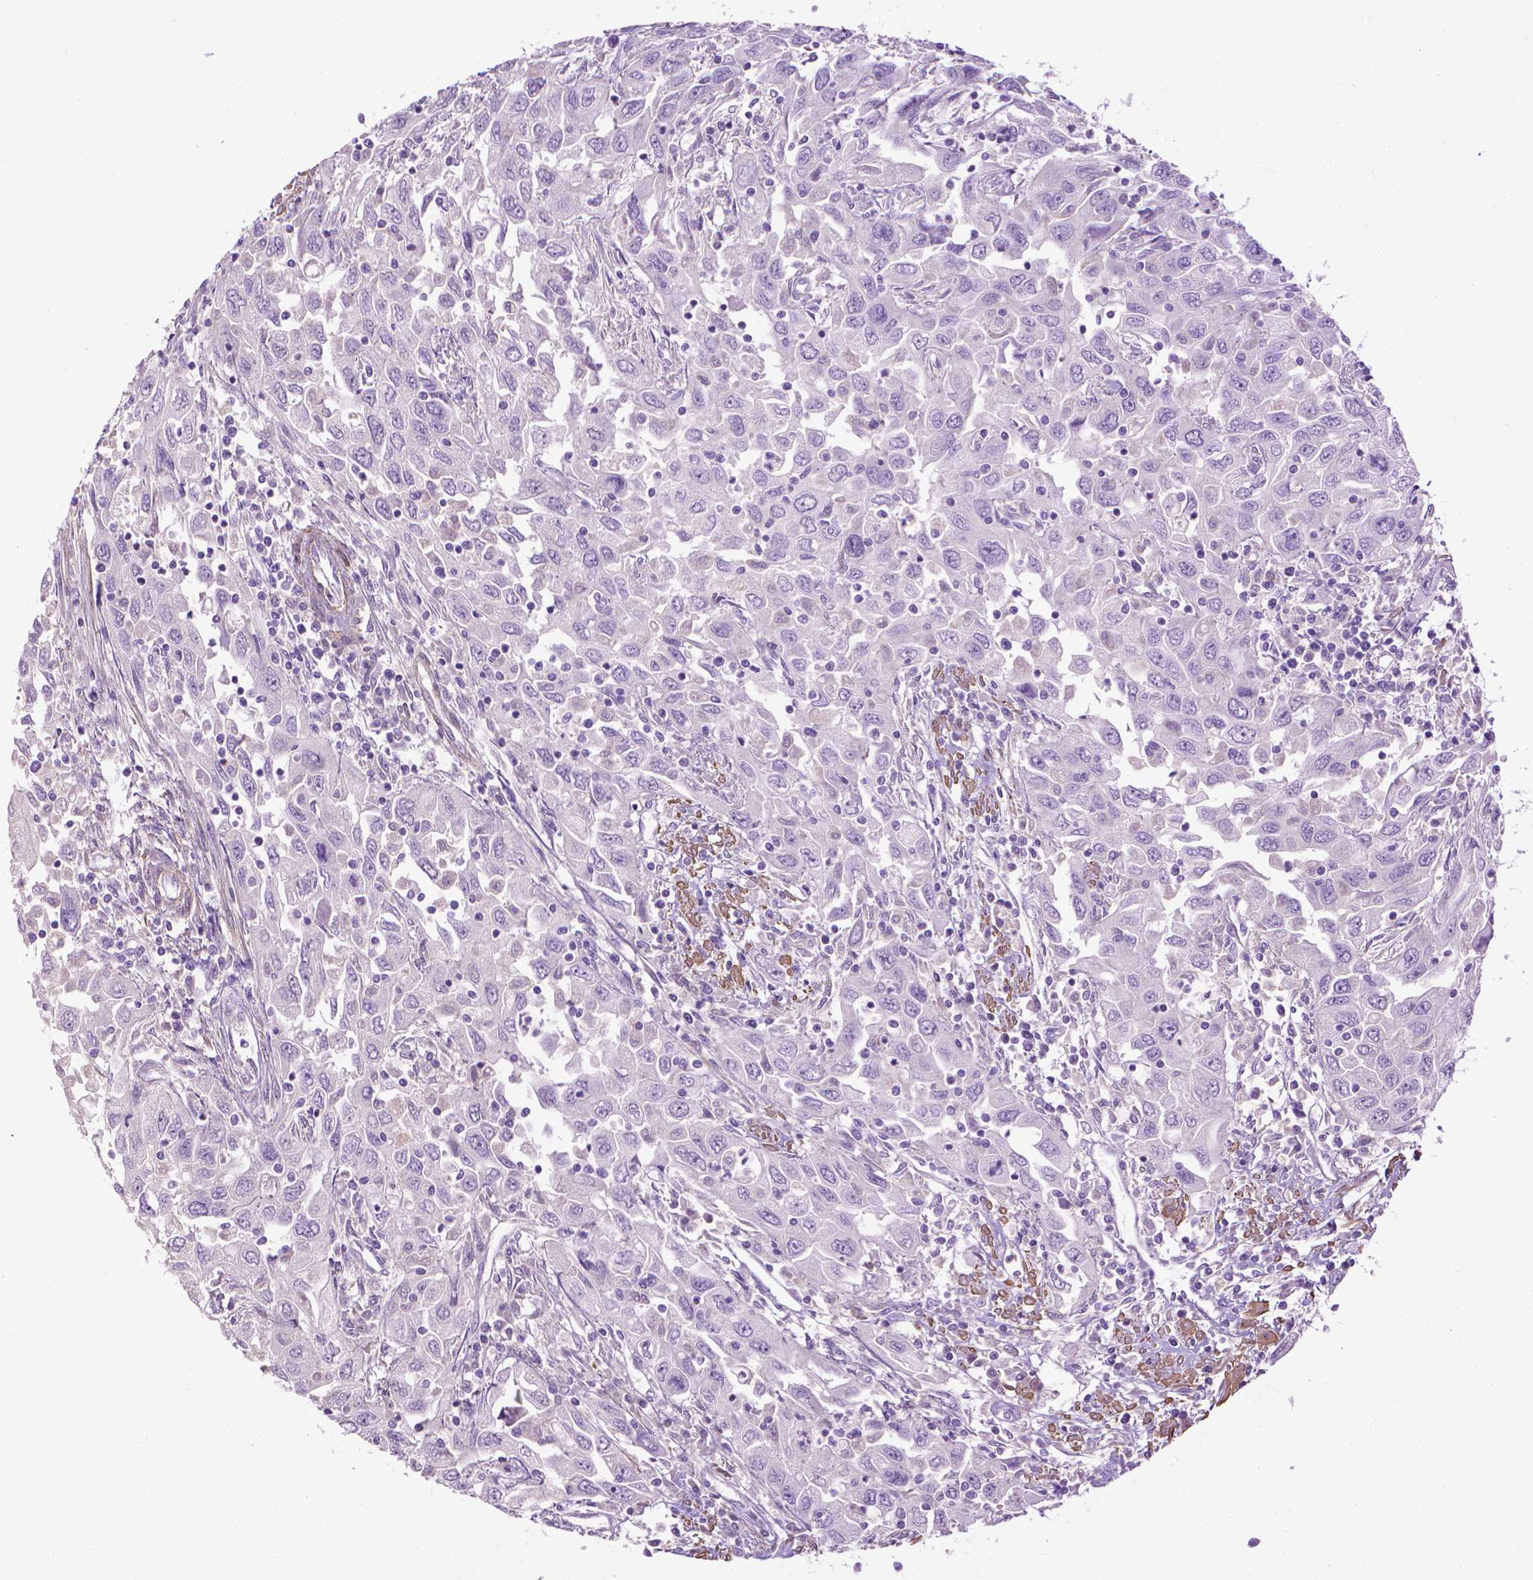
{"staining": {"intensity": "negative", "quantity": "none", "location": "none"}, "tissue": "urothelial cancer", "cell_type": "Tumor cells", "image_type": "cancer", "snomed": [{"axis": "morphology", "description": "Urothelial carcinoma, High grade"}, {"axis": "topography", "description": "Urinary bladder"}], "caption": "This image is of urothelial cancer stained with immunohistochemistry to label a protein in brown with the nuclei are counter-stained blue. There is no positivity in tumor cells.", "gene": "AQP10", "patient": {"sex": "male", "age": 76}}